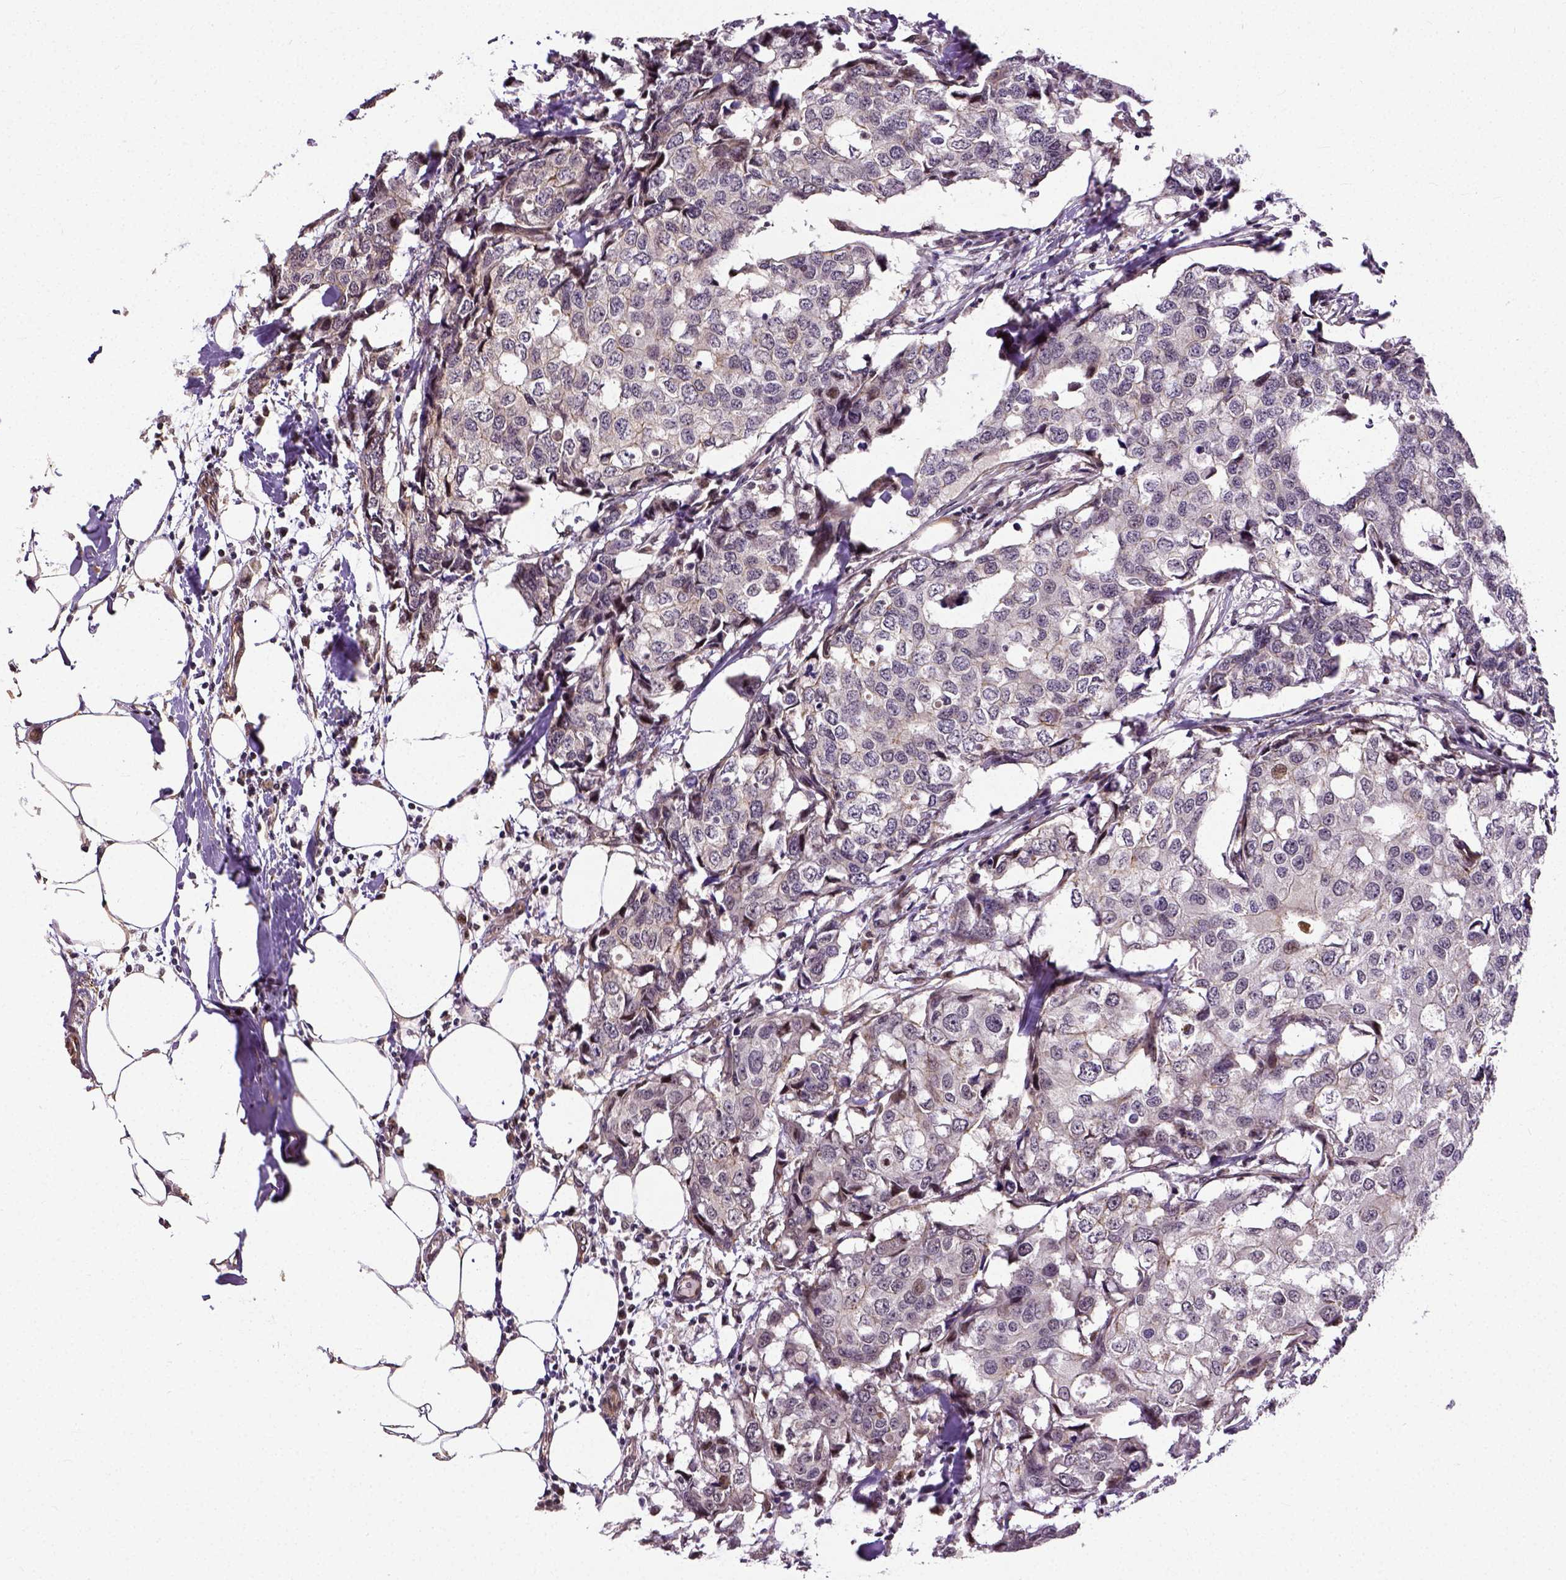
{"staining": {"intensity": "negative", "quantity": "none", "location": "none"}, "tissue": "breast cancer", "cell_type": "Tumor cells", "image_type": "cancer", "snomed": [{"axis": "morphology", "description": "Duct carcinoma"}, {"axis": "topography", "description": "Breast"}], "caption": "Immunohistochemical staining of breast intraductal carcinoma shows no significant expression in tumor cells.", "gene": "DICER1", "patient": {"sex": "female", "age": 27}}